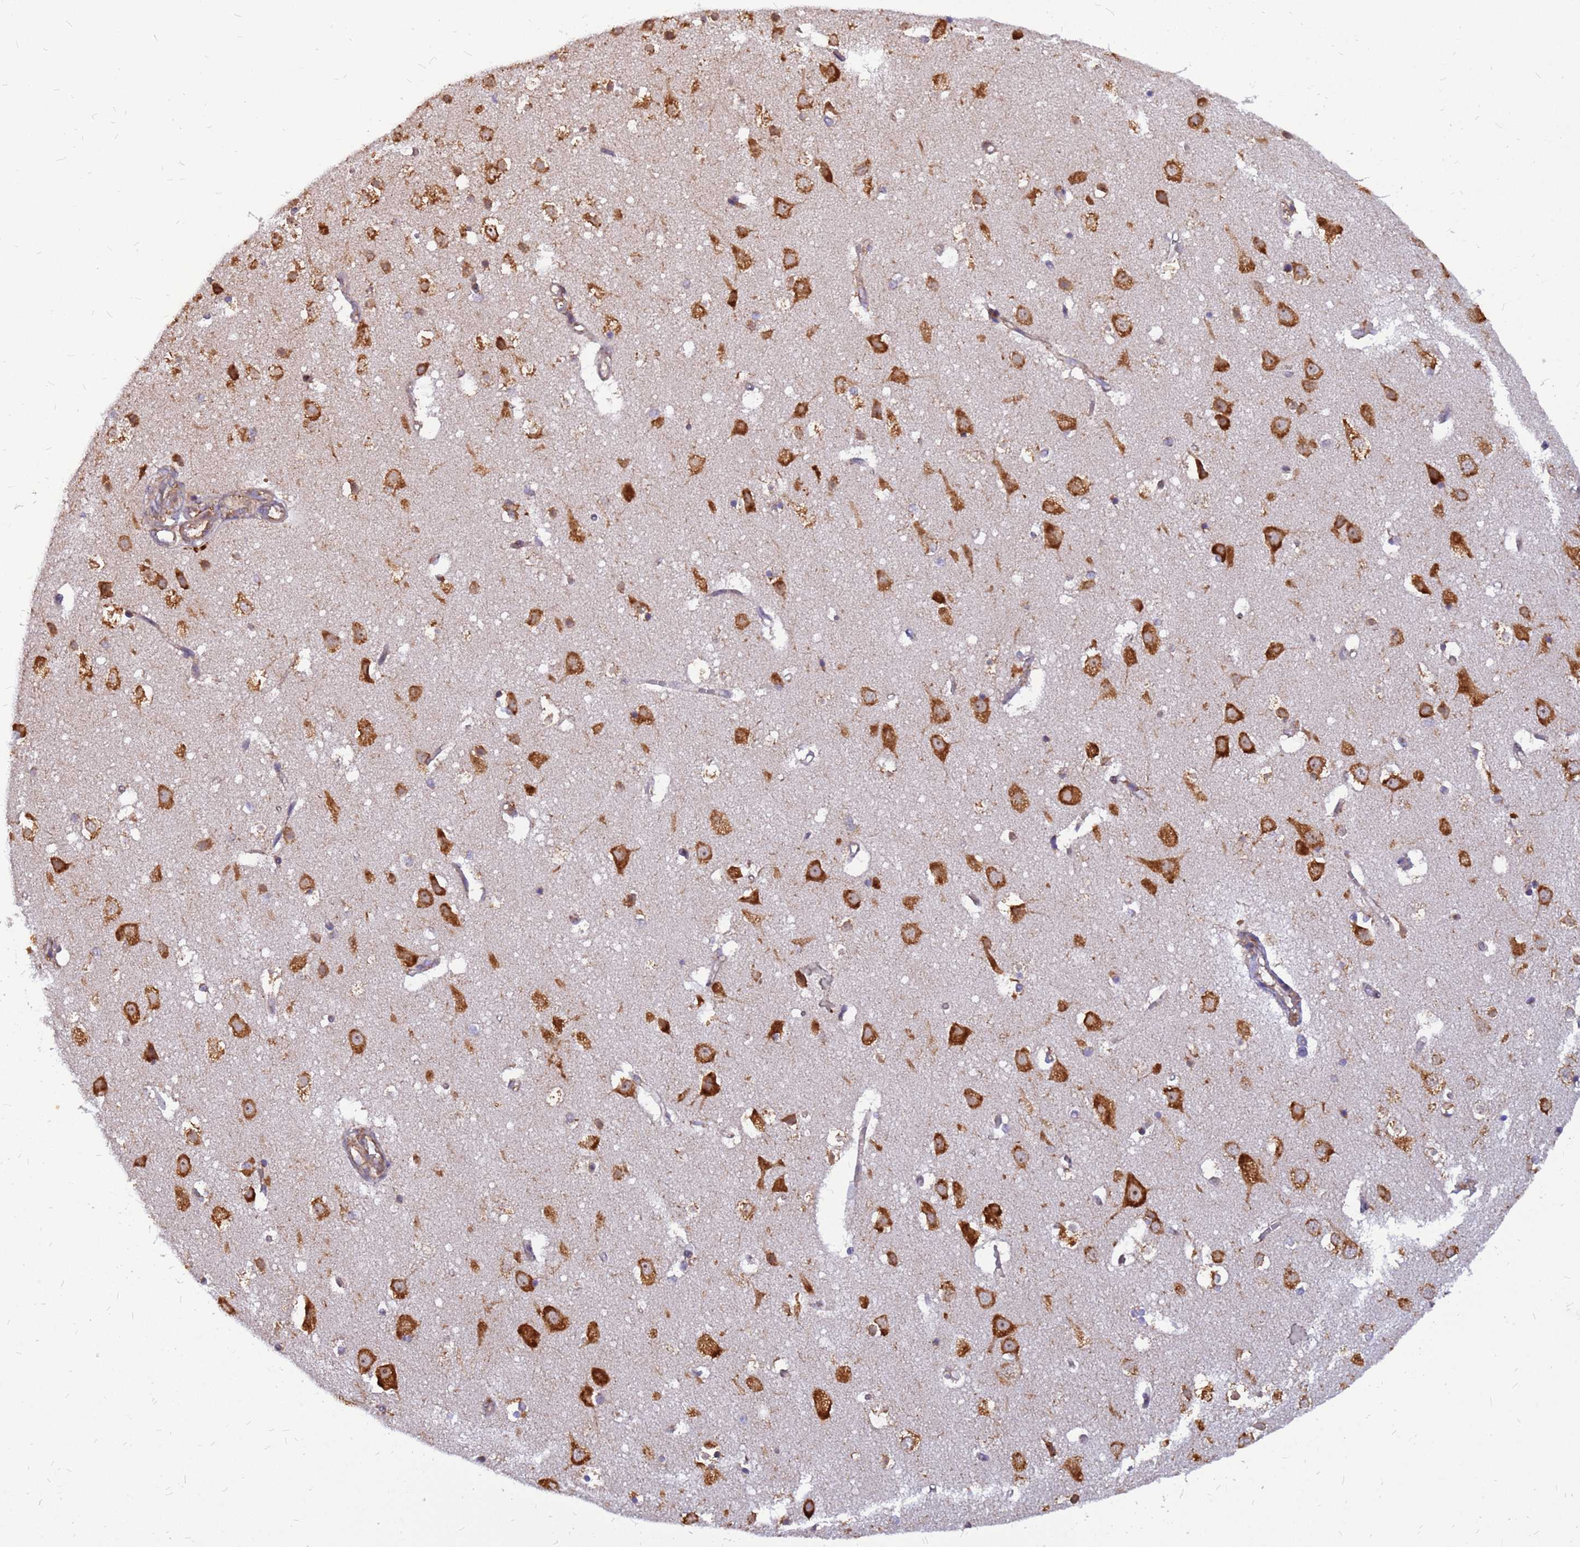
{"staining": {"intensity": "moderate", "quantity": "25%-75%", "location": "cytoplasmic/membranous"}, "tissue": "cerebral cortex", "cell_type": "Endothelial cells", "image_type": "normal", "snomed": [{"axis": "morphology", "description": "Normal tissue, NOS"}, {"axis": "topography", "description": "Cerebral cortex"}], "caption": "DAB (3,3'-diaminobenzidine) immunohistochemical staining of benign human cerebral cortex shows moderate cytoplasmic/membranous protein staining in approximately 25%-75% of endothelial cells.", "gene": "RPL8", "patient": {"sex": "male", "age": 54}}